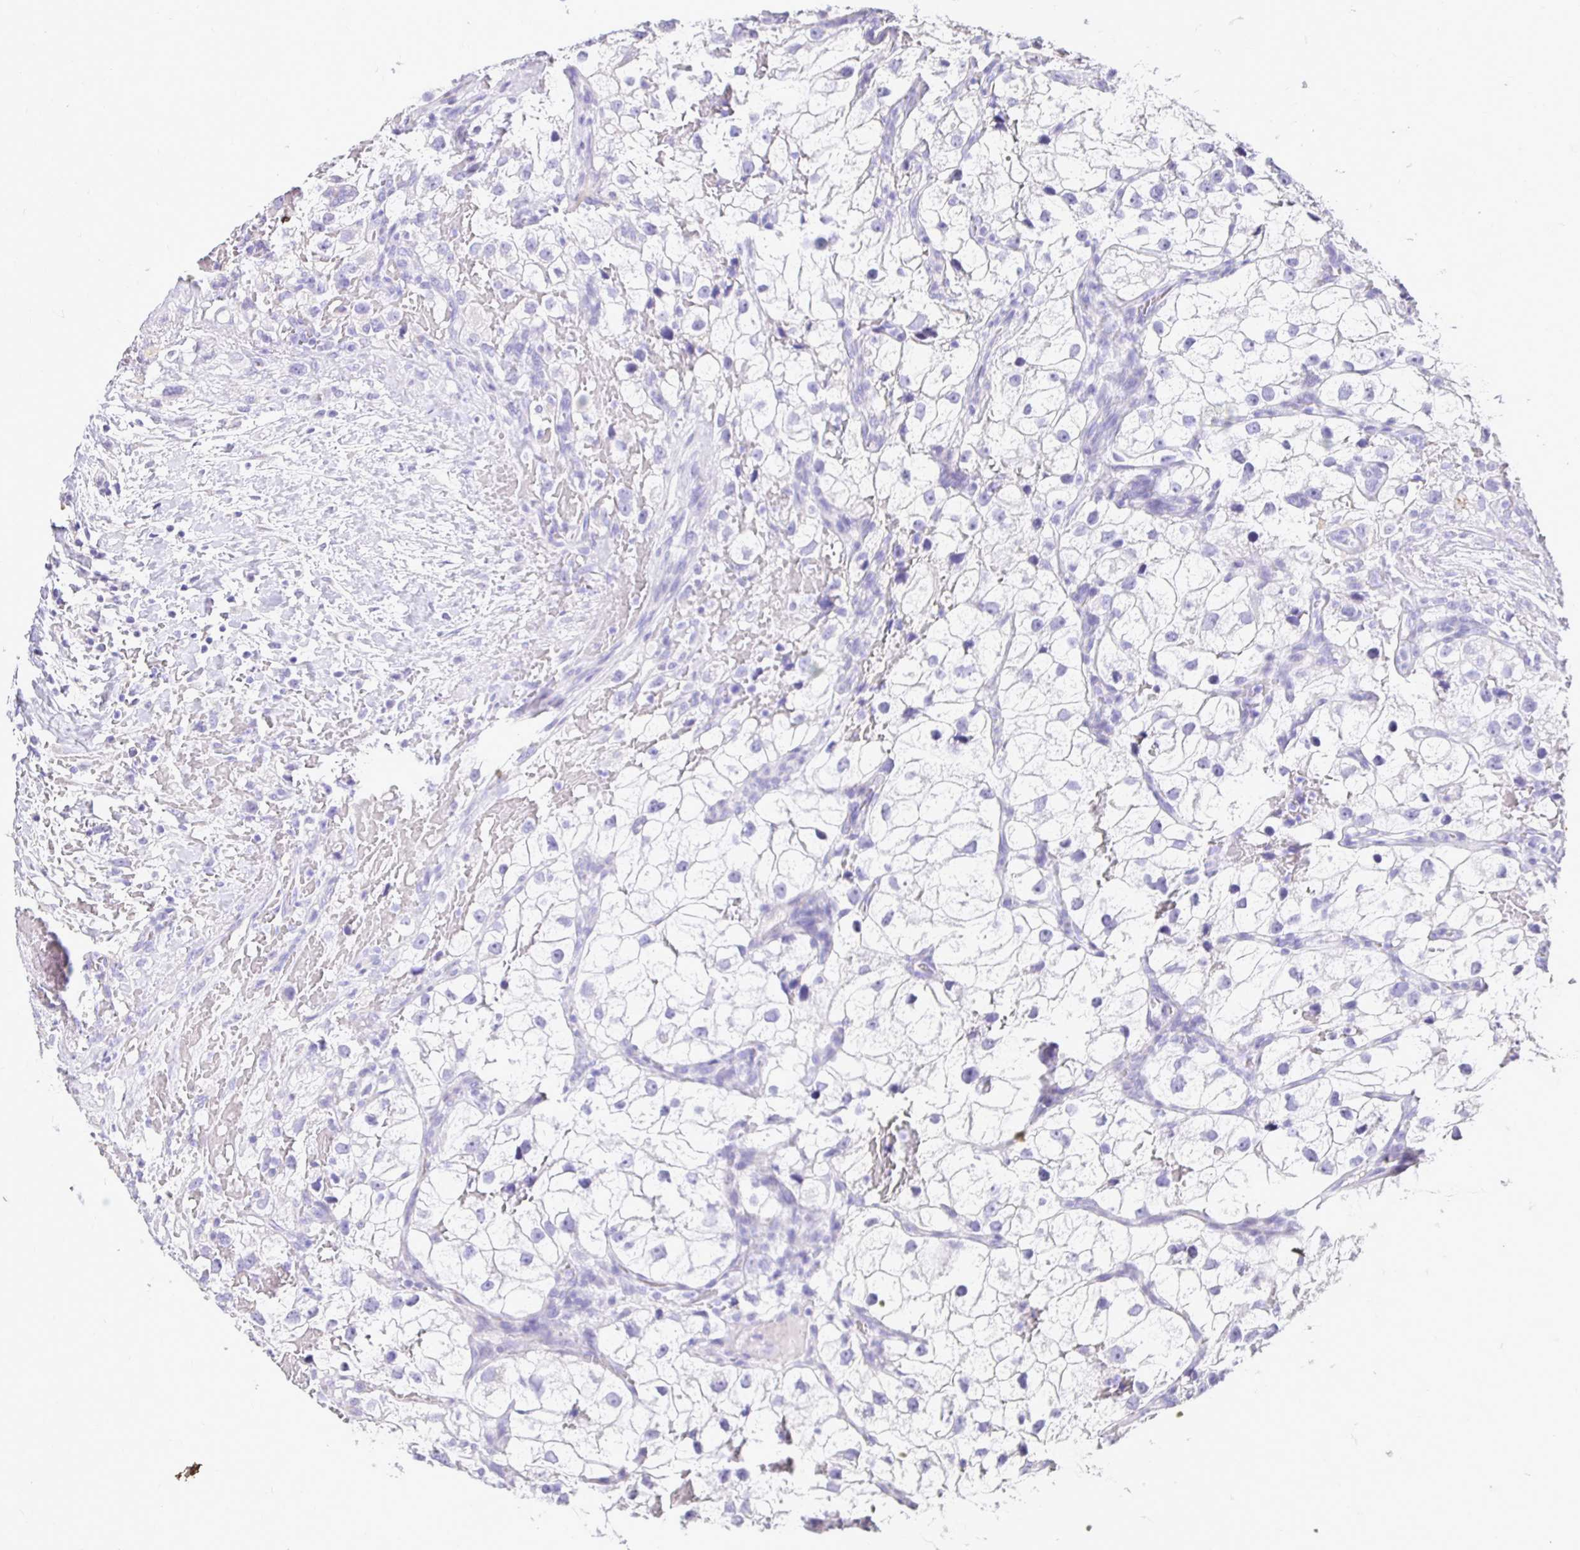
{"staining": {"intensity": "negative", "quantity": "none", "location": "none"}, "tissue": "renal cancer", "cell_type": "Tumor cells", "image_type": "cancer", "snomed": [{"axis": "morphology", "description": "Adenocarcinoma, NOS"}, {"axis": "topography", "description": "Kidney"}], "caption": "IHC of adenocarcinoma (renal) reveals no positivity in tumor cells.", "gene": "TAF1D", "patient": {"sex": "male", "age": 59}}